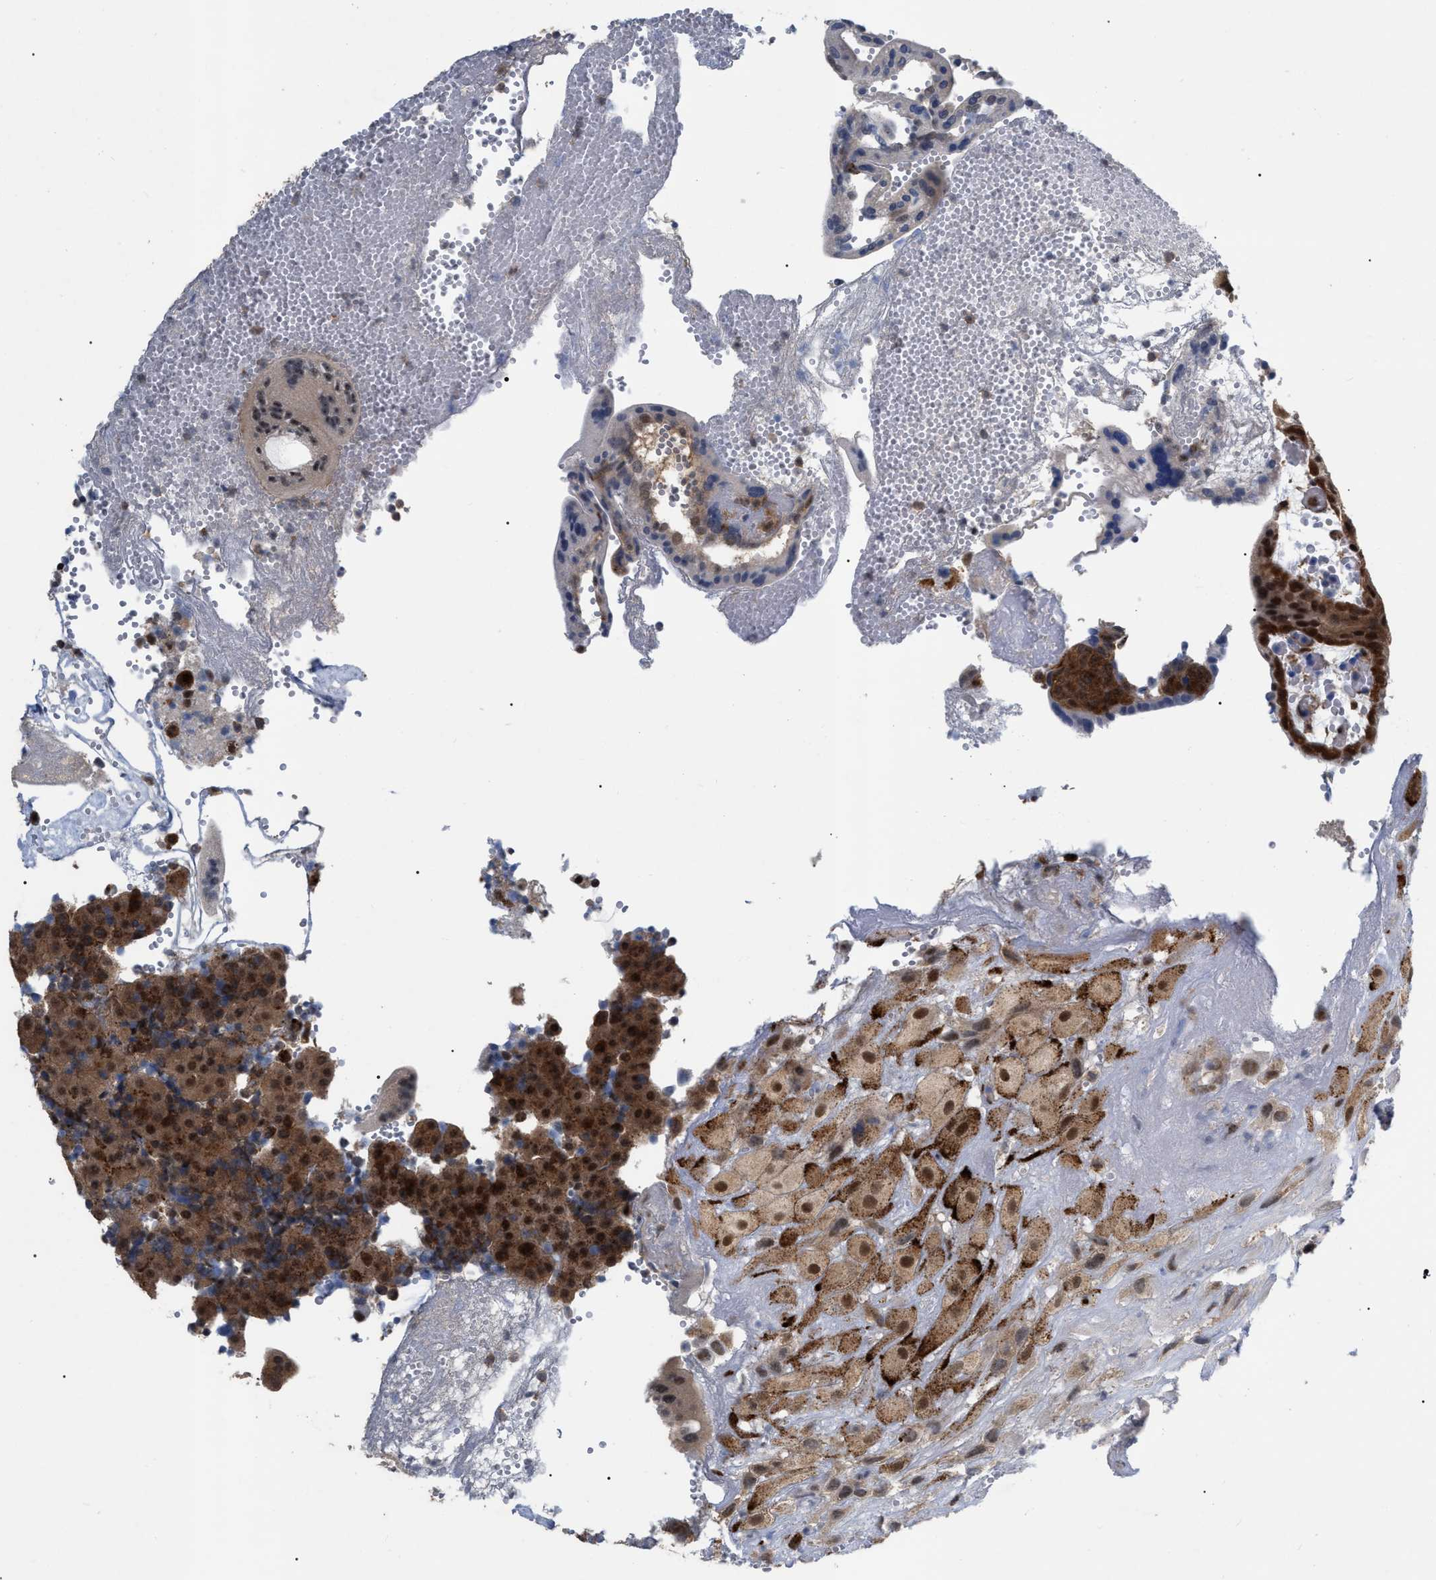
{"staining": {"intensity": "moderate", "quantity": ">75%", "location": "cytoplasmic/membranous,nuclear"}, "tissue": "placenta", "cell_type": "Decidual cells", "image_type": "normal", "snomed": [{"axis": "morphology", "description": "Normal tissue, NOS"}, {"axis": "topography", "description": "Placenta"}], "caption": "Placenta stained with DAB immunohistochemistry (IHC) reveals medium levels of moderate cytoplasmic/membranous,nuclear staining in about >75% of decidual cells.", "gene": "UPF1", "patient": {"sex": "female", "age": 18}}